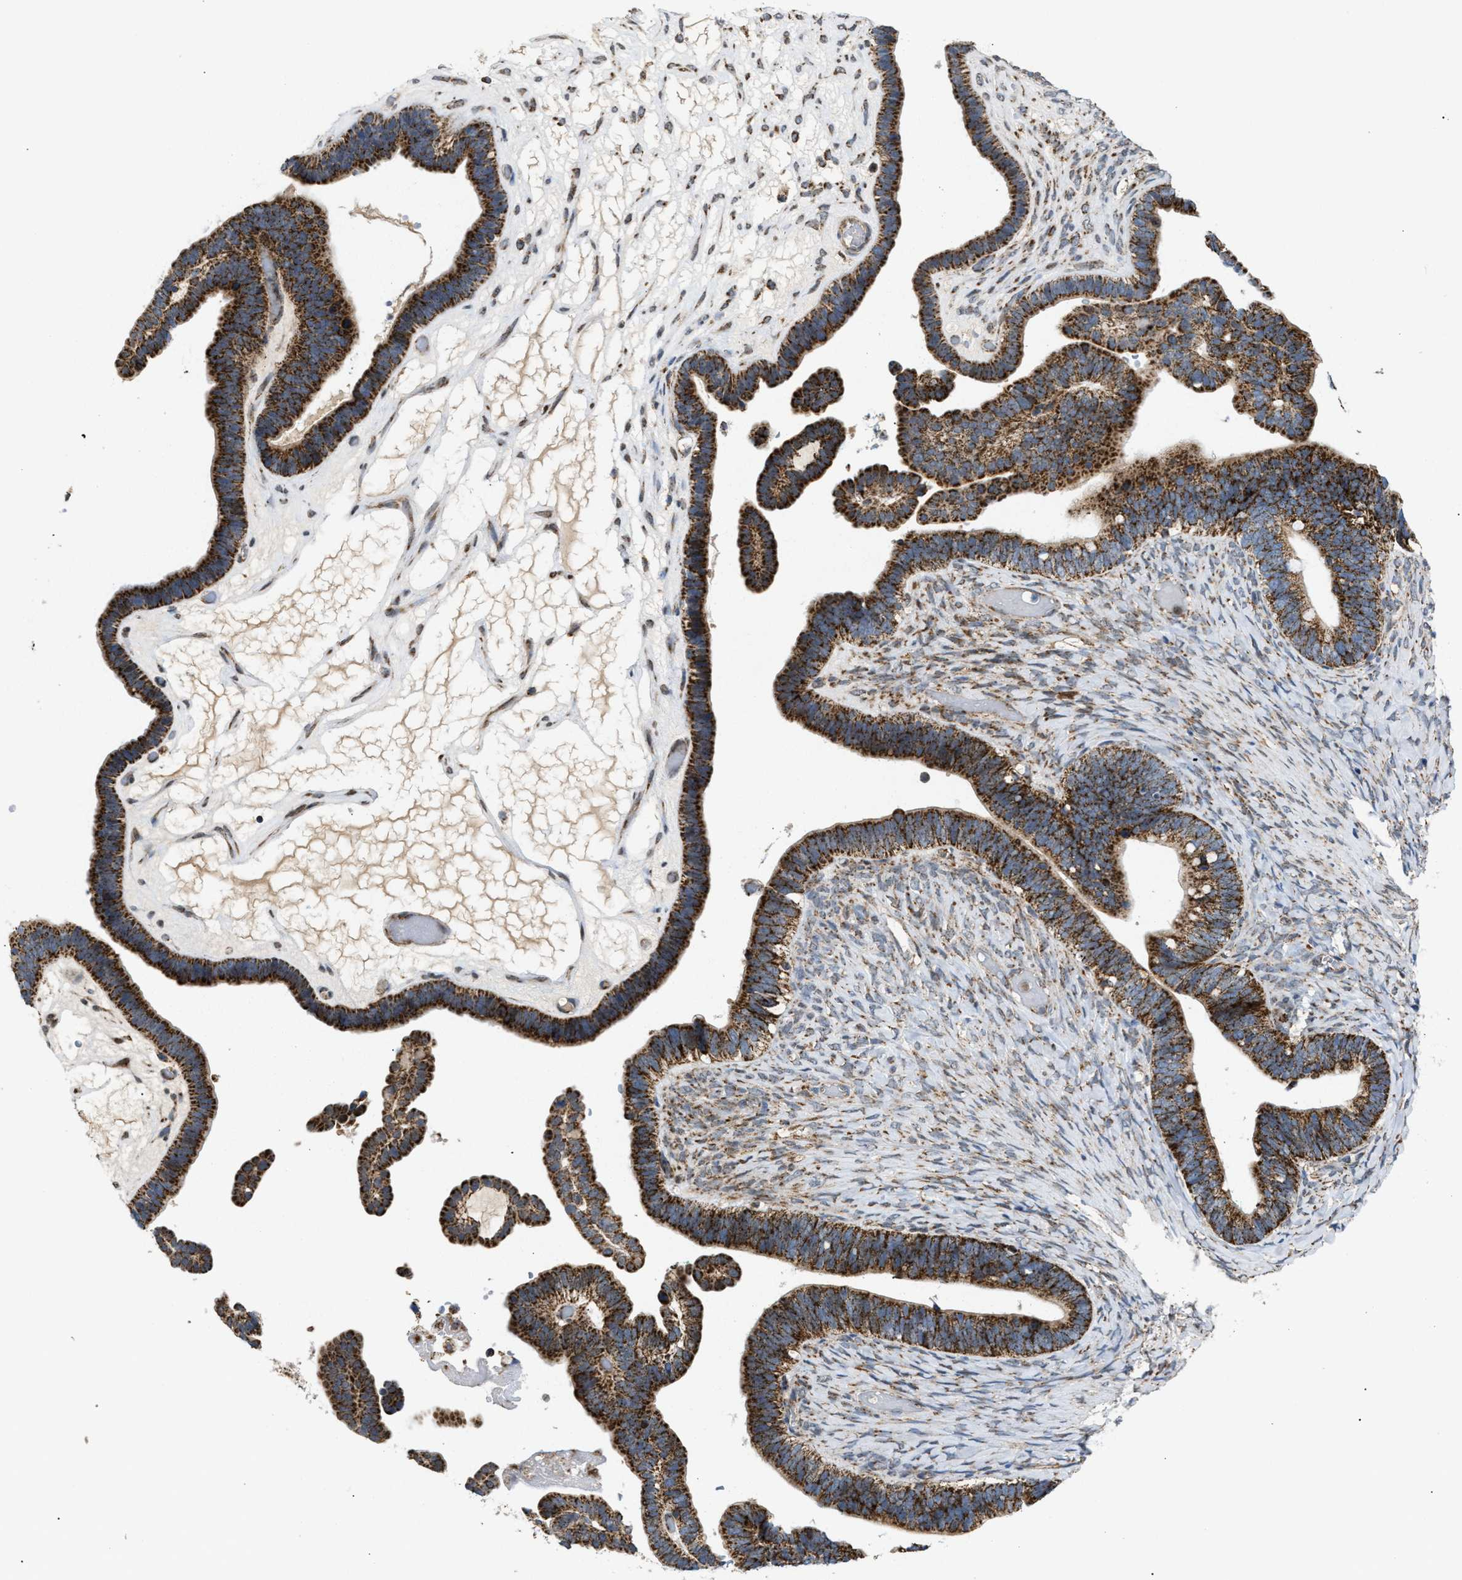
{"staining": {"intensity": "strong", "quantity": ">75%", "location": "cytoplasmic/membranous"}, "tissue": "ovarian cancer", "cell_type": "Tumor cells", "image_type": "cancer", "snomed": [{"axis": "morphology", "description": "Cystadenocarcinoma, serous, NOS"}, {"axis": "topography", "description": "Ovary"}], "caption": "Tumor cells demonstrate high levels of strong cytoplasmic/membranous expression in approximately >75% of cells in human ovarian cancer.", "gene": "TACO1", "patient": {"sex": "female", "age": 56}}